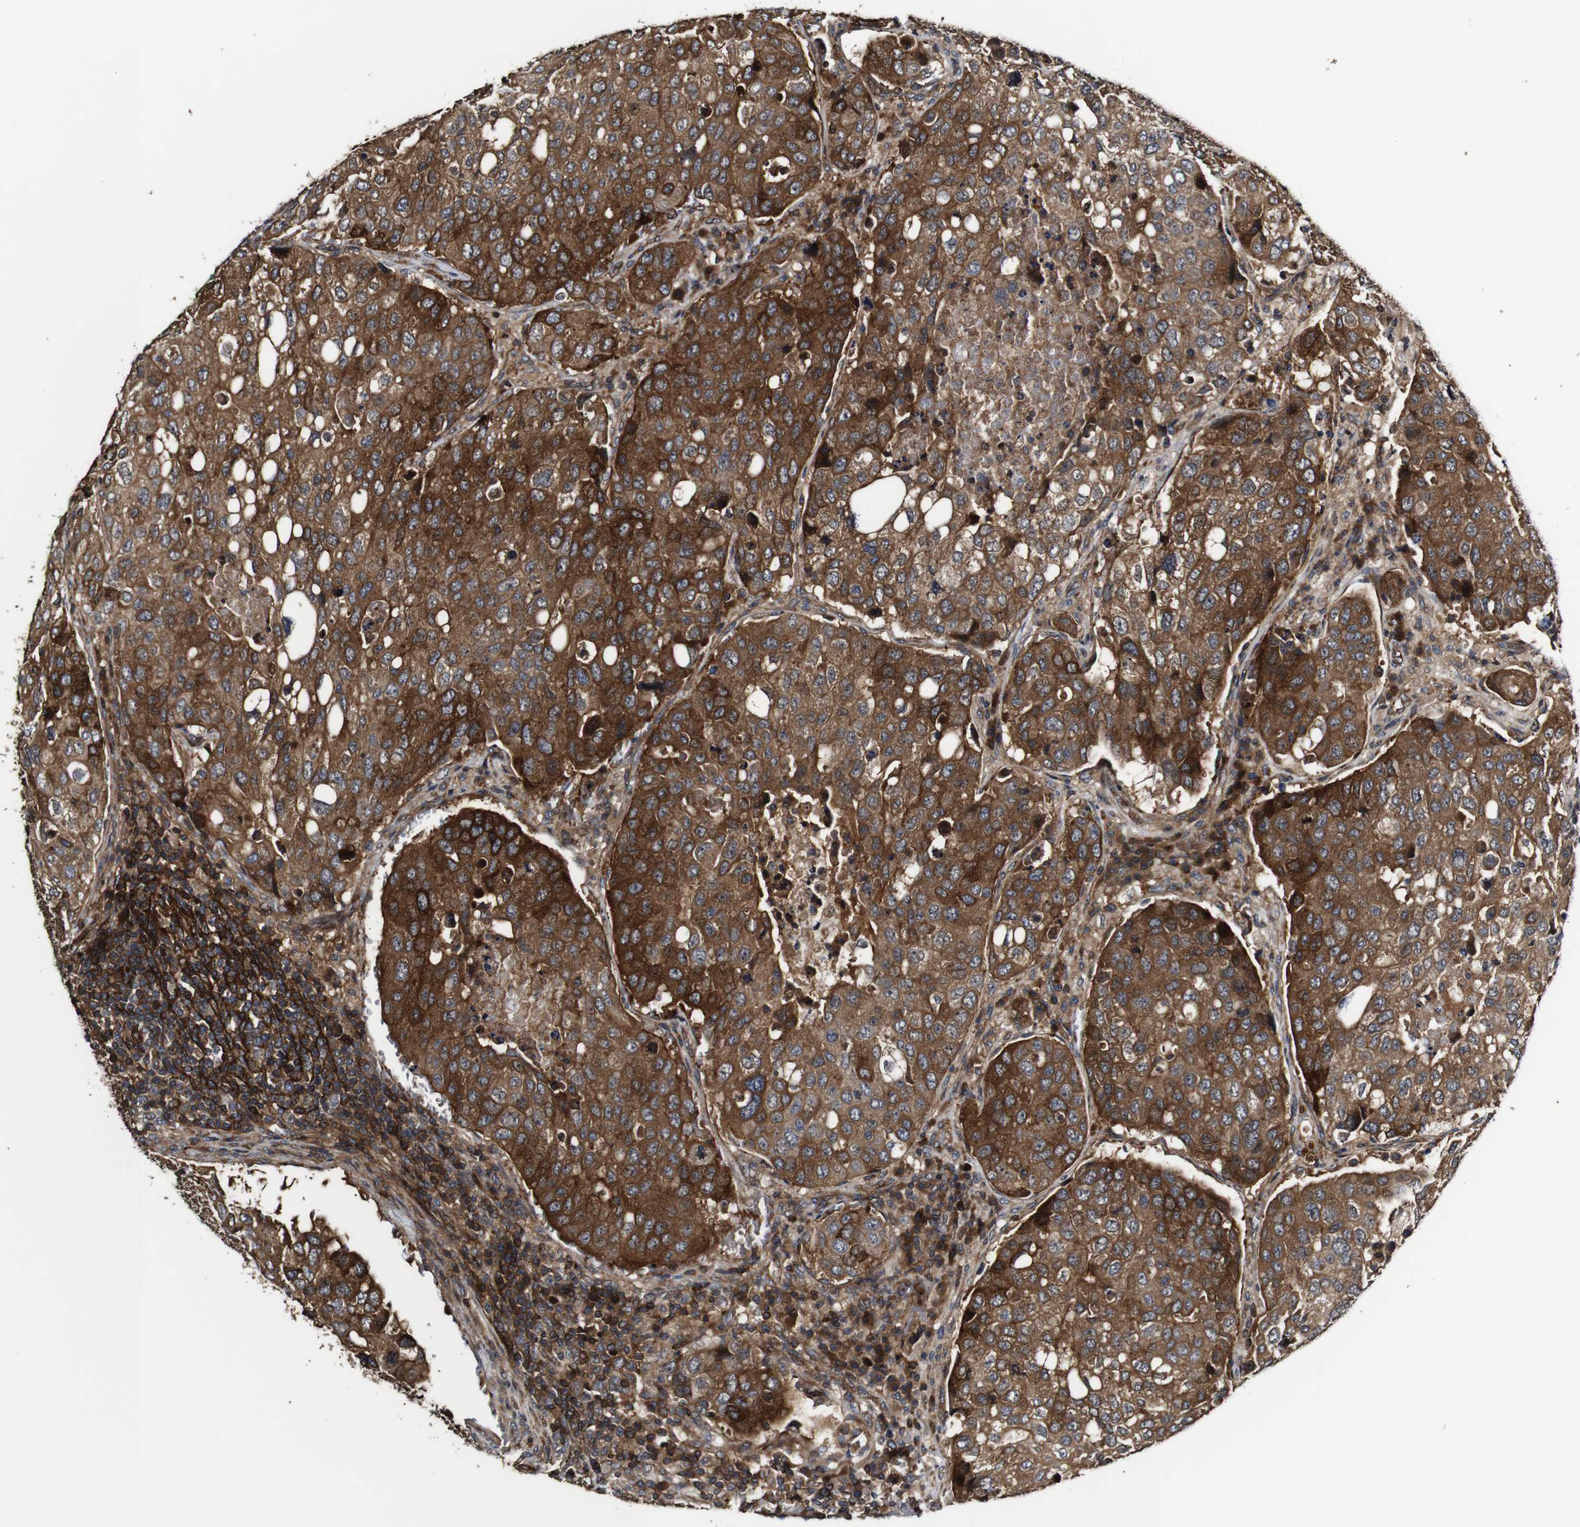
{"staining": {"intensity": "strong", "quantity": ">75%", "location": "cytoplasmic/membranous"}, "tissue": "urothelial cancer", "cell_type": "Tumor cells", "image_type": "cancer", "snomed": [{"axis": "morphology", "description": "Urothelial carcinoma, High grade"}, {"axis": "topography", "description": "Lymph node"}, {"axis": "topography", "description": "Urinary bladder"}], "caption": "IHC (DAB (3,3'-diaminobenzidine)) staining of human high-grade urothelial carcinoma demonstrates strong cytoplasmic/membranous protein staining in approximately >75% of tumor cells.", "gene": "TNIK", "patient": {"sex": "male", "age": 51}}